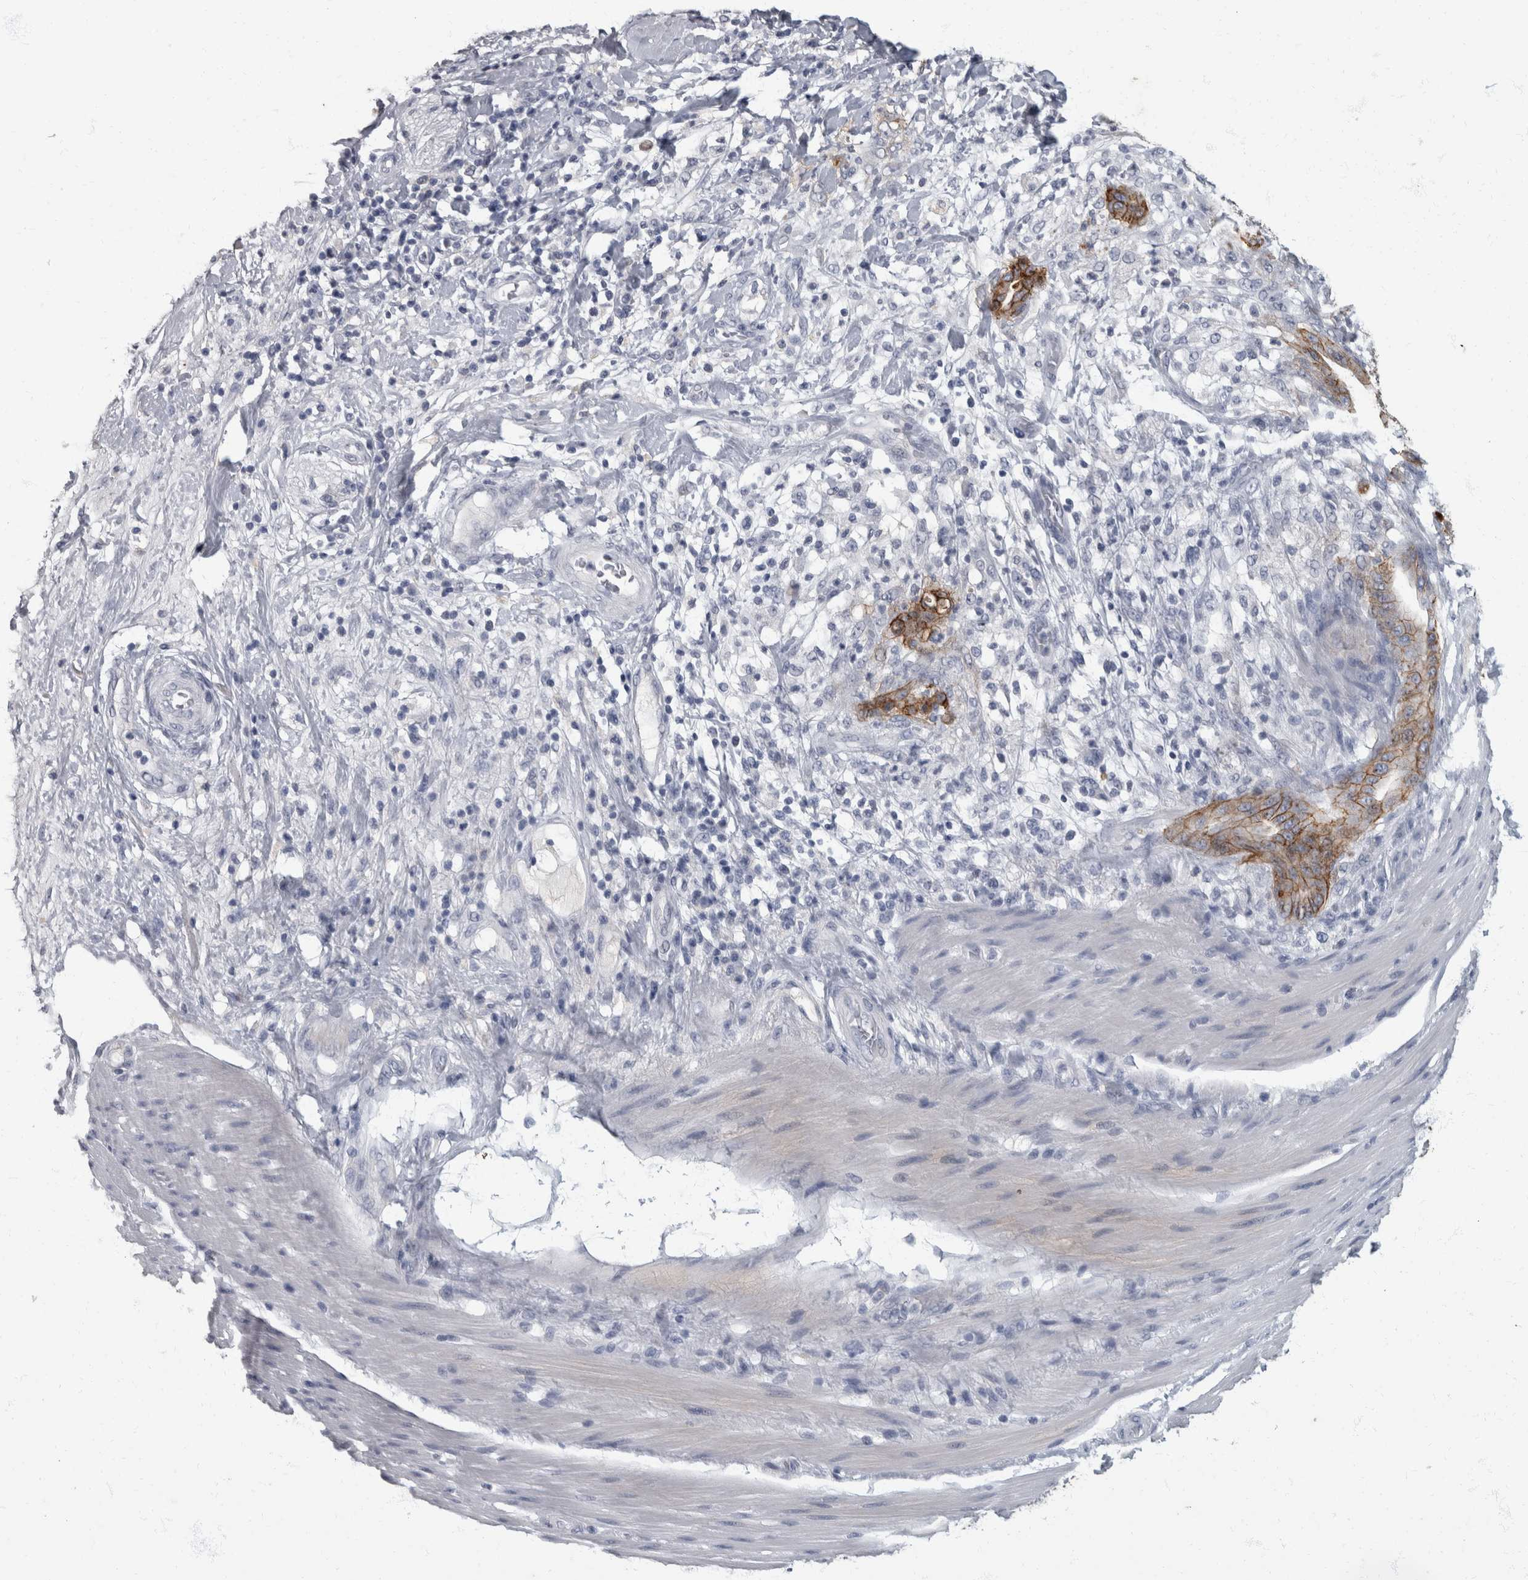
{"staining": {"intensity": "moderate", "quantity": ">75%", "location": "cytoplasmic/membranous"}, "tissue": "pancreatic cancer", "cell_type": "Tumor cells", "image_type": "cancer", "snomed": [{"axis": "morphology", "description": "Adenocarcinoma, NOS"}, {"axis": "topography", "description": "Pancreas"}], "caption": "Tumor cells exhibit medium levels of moderate cytoplasmic/membranous staining in about >75% of cells in human pancreatic adenocarcinoma.", "gene": "DSG2", "patient": {"sex": "male", "age": 63}}